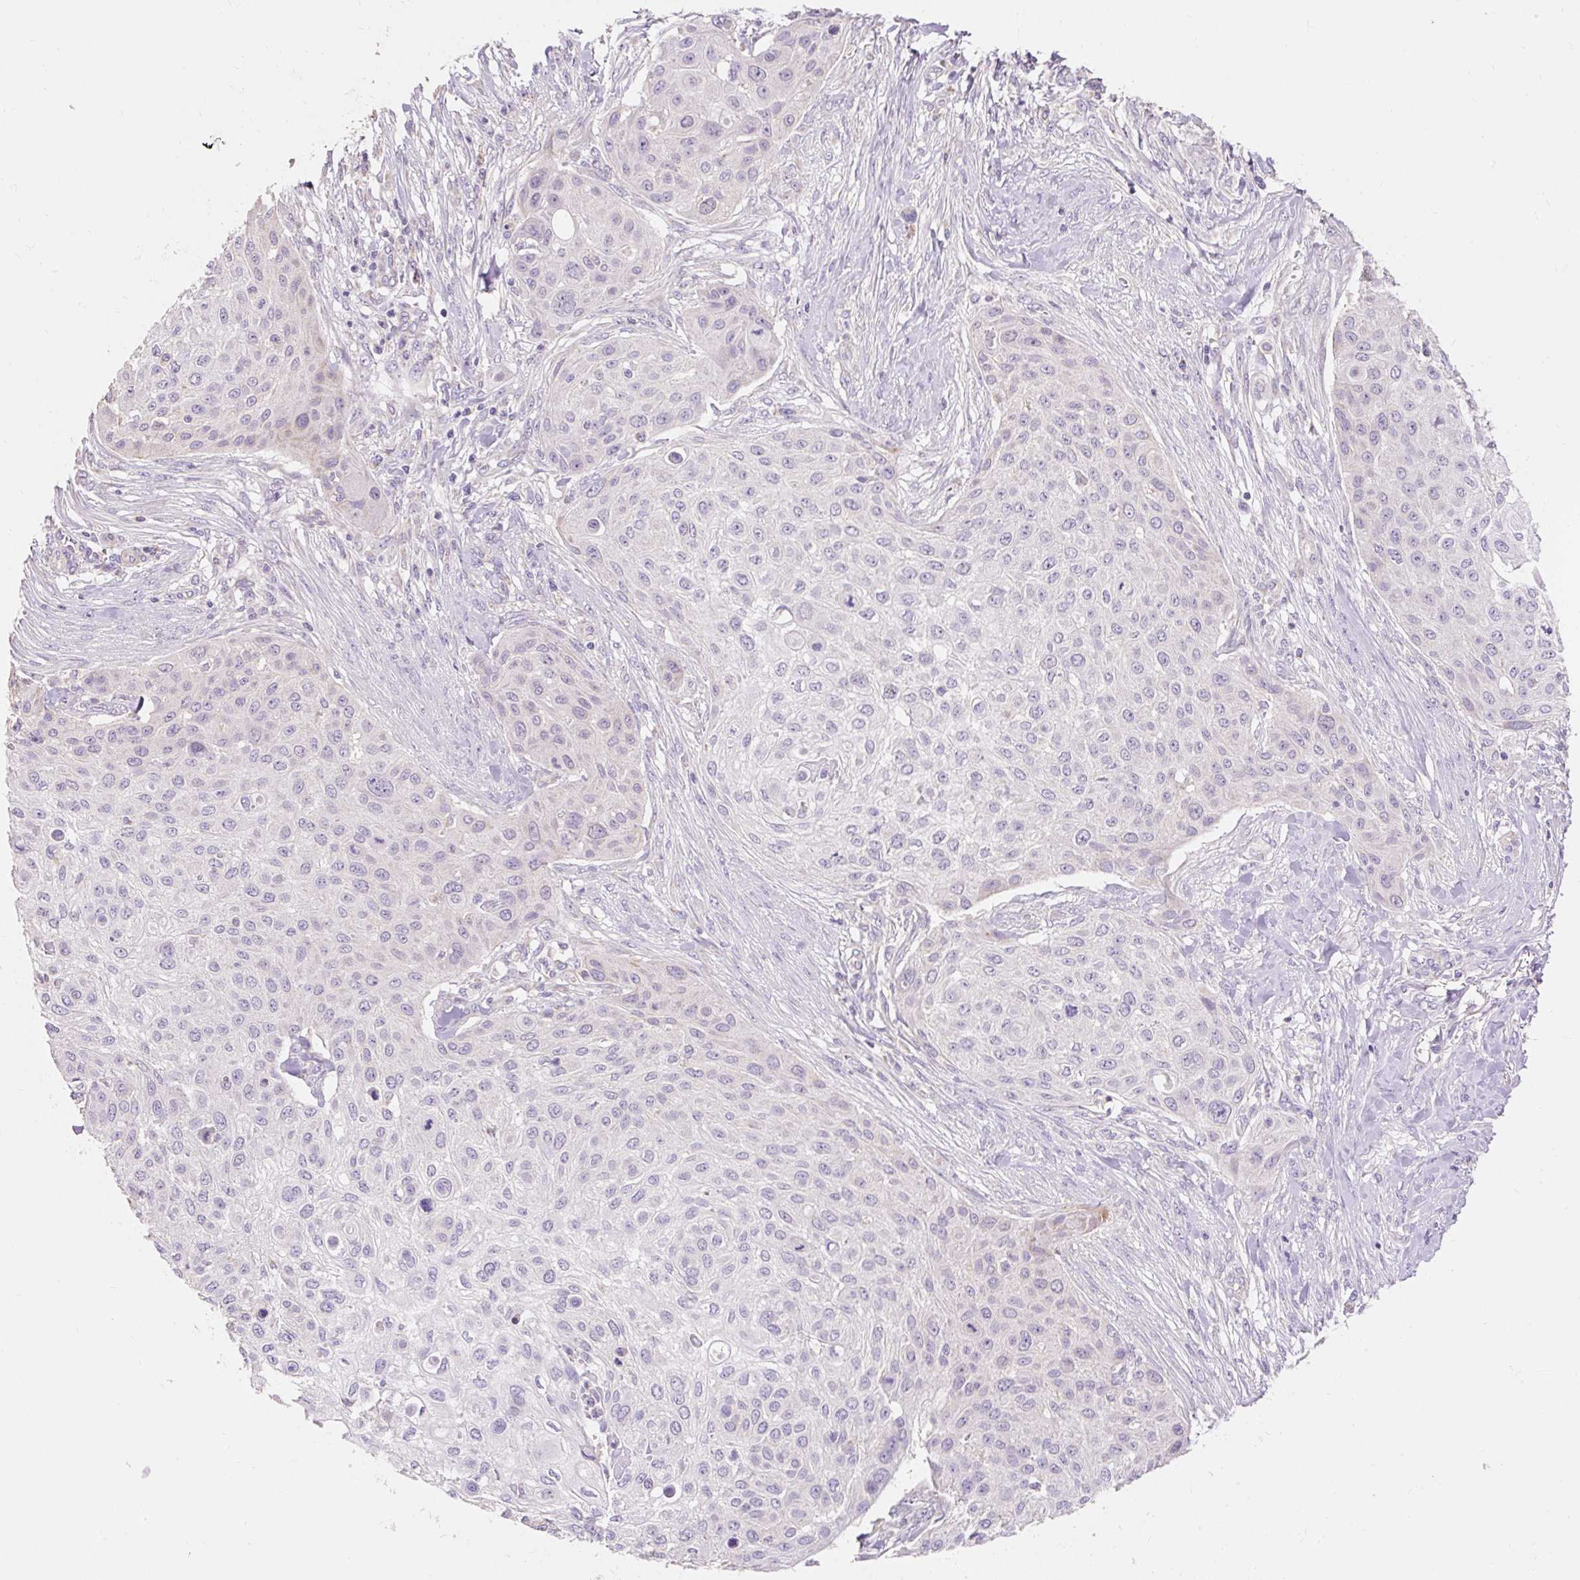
{"staining": {"intensity": "negative", "quantity": "none", "location": "none"}, "tissue": "skin cancer", "cell_type": "Tumor cells", "image_type": "cancer", "snomed": [{"axis": "morphology", "description": "Squamous cell carcinoma, NOS"}, {"axis": "topography", "description": "Skin"}], "caption": "High magnification brightfield microscopy of skin cancer stained with DAB (brown) and counterstained with hematoxylin (blue): tumor cells show no significant staining.", "gene": "PMAIP1", "patient": {"sex": "female", "age": 87}}